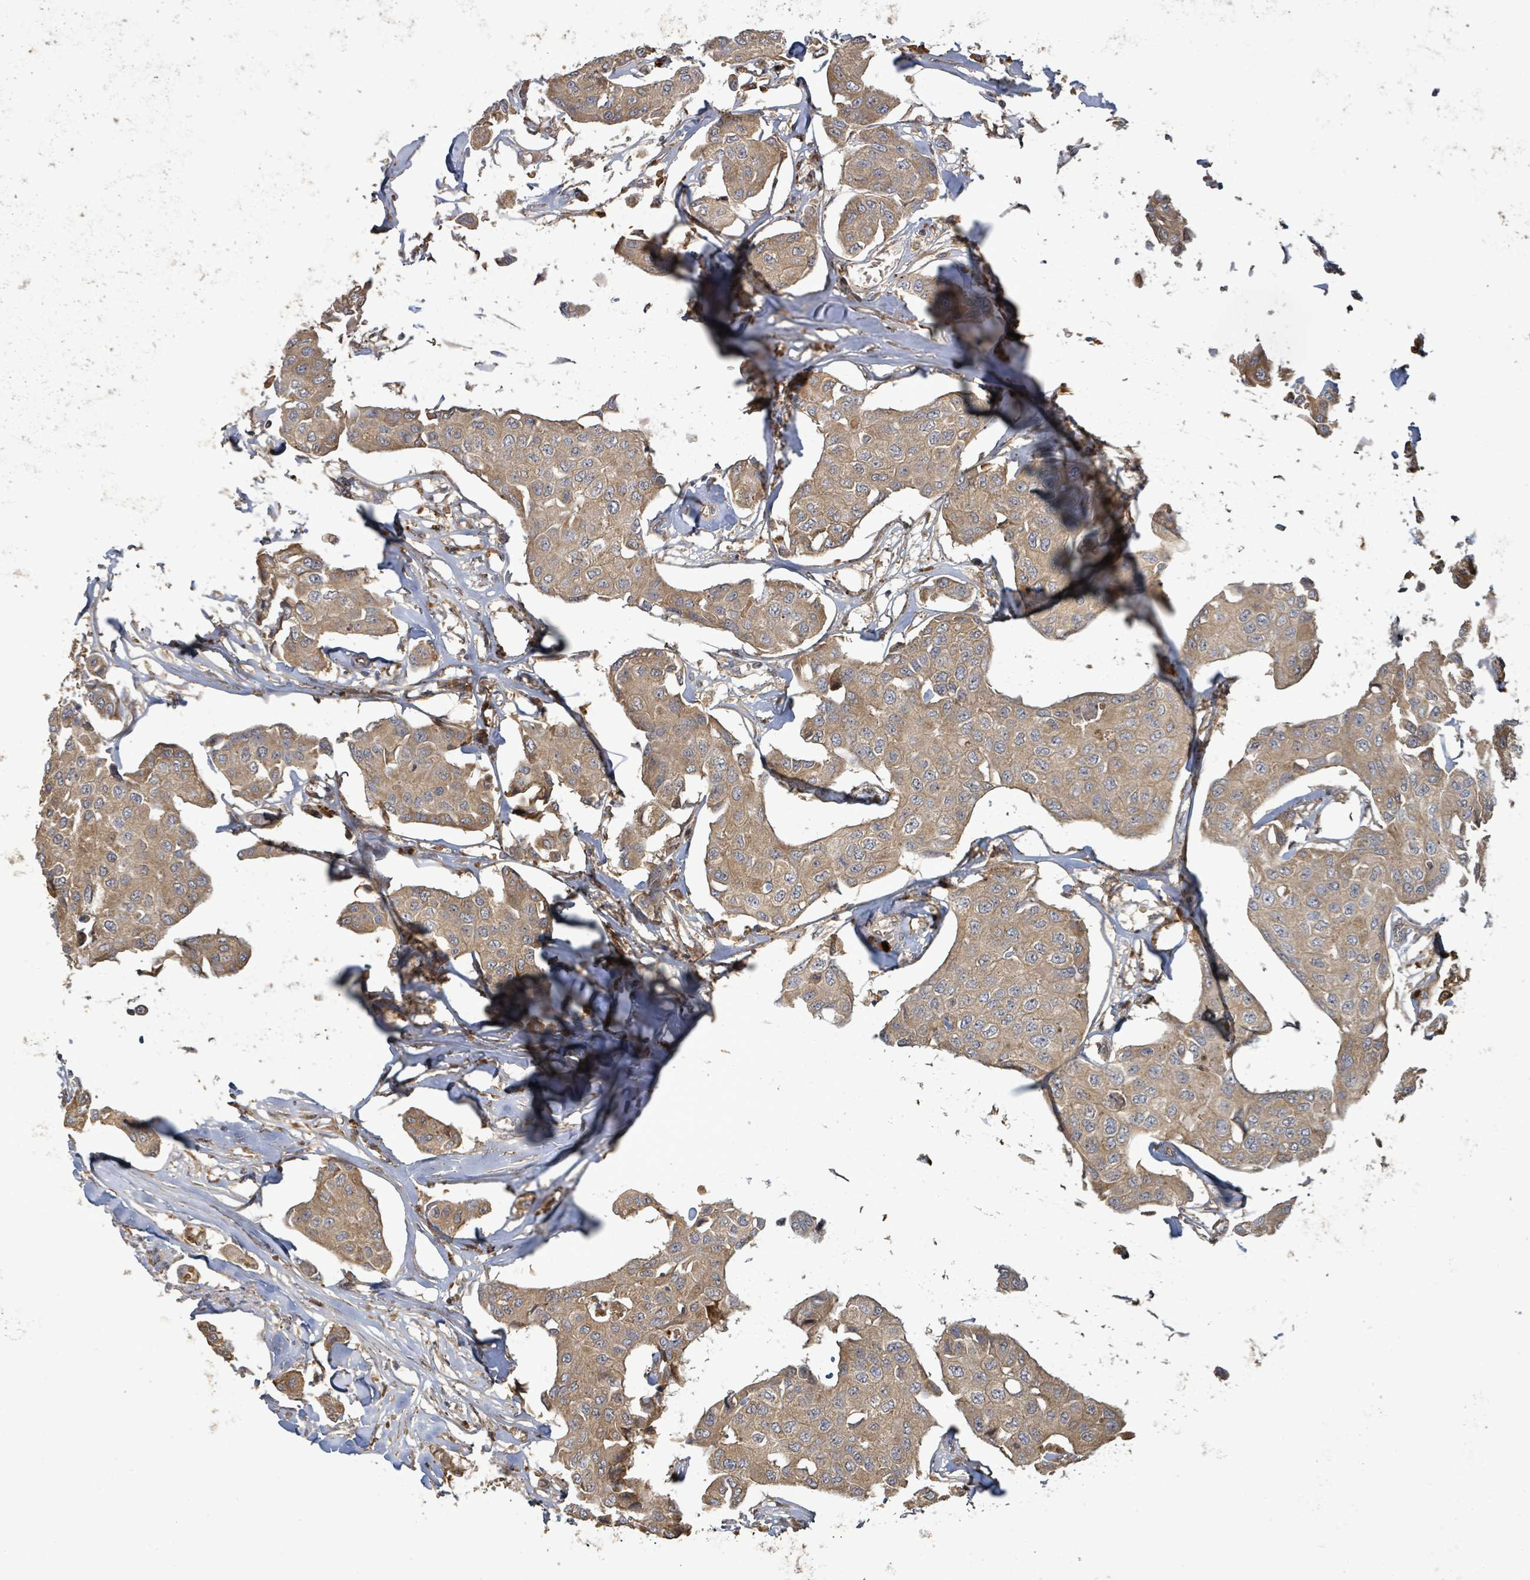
{"staining": {"intensity": "moderate", "quantity": ">75%", "location": "cytoplasmic/membranous"}, "tissue": "breast cancer", "cell_type": "Tumor cells", "image_type": "cancer", "snomed": [{"axis": "morphology", "description": "Duct carcinoma"}, {"axis": "topography", "description": "Breast"}, {"axis": "topography", "description": "Lymph node"}], "caption": "Moderate cytoplasmic/membranous expression for a protein is identified in about >75% of tumor cells of invasive ductal carcinoma (breast) using IHC.", "gene": "STARD4", "patient": {"sex": "female", "age": 80}}